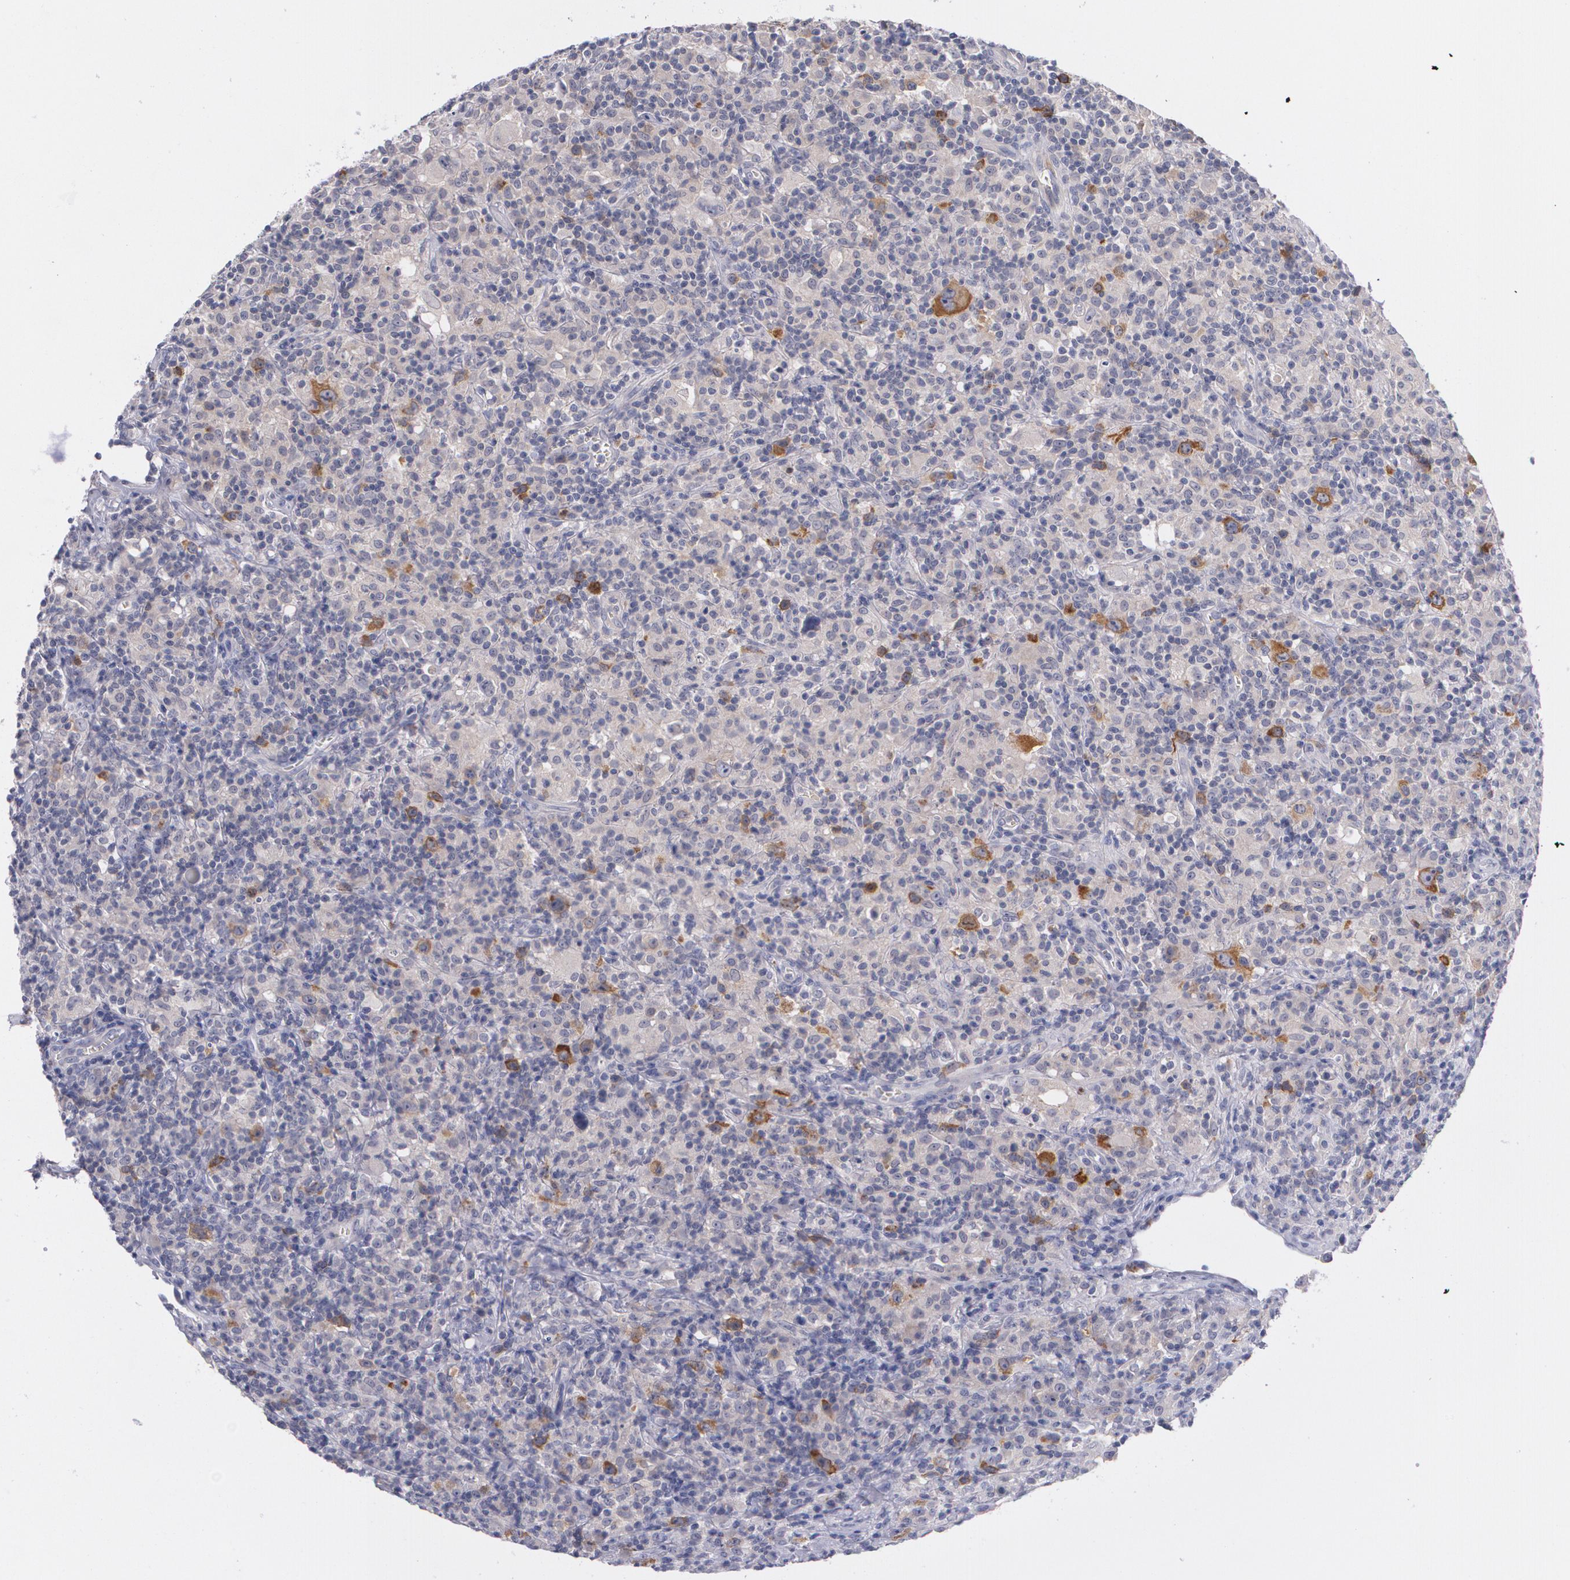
{"staining": {"intensity": "strong", "quantity": "<25%", "location": "cytoplasmic/membranous"}, "tissue": "lymphoma", "cell_type": "Tumor cells", "image_type": "cancer", "snomed": [{"axis": "morphology", "description": "Hodgkin's disease, NOS"}, {"axis": "topography", "description": "Lymph node"}], "caption": "Immunohistochemistry (IHC) (DAB (3,3'-diaminobenzidine)) staining of human Hodgkin's disease demonstrates strong cytoplasmic/membranous protein positivity in about <25% of tumor cells.", "gene": "HMMR", "patient": {"sex": "male", "age": 46}}